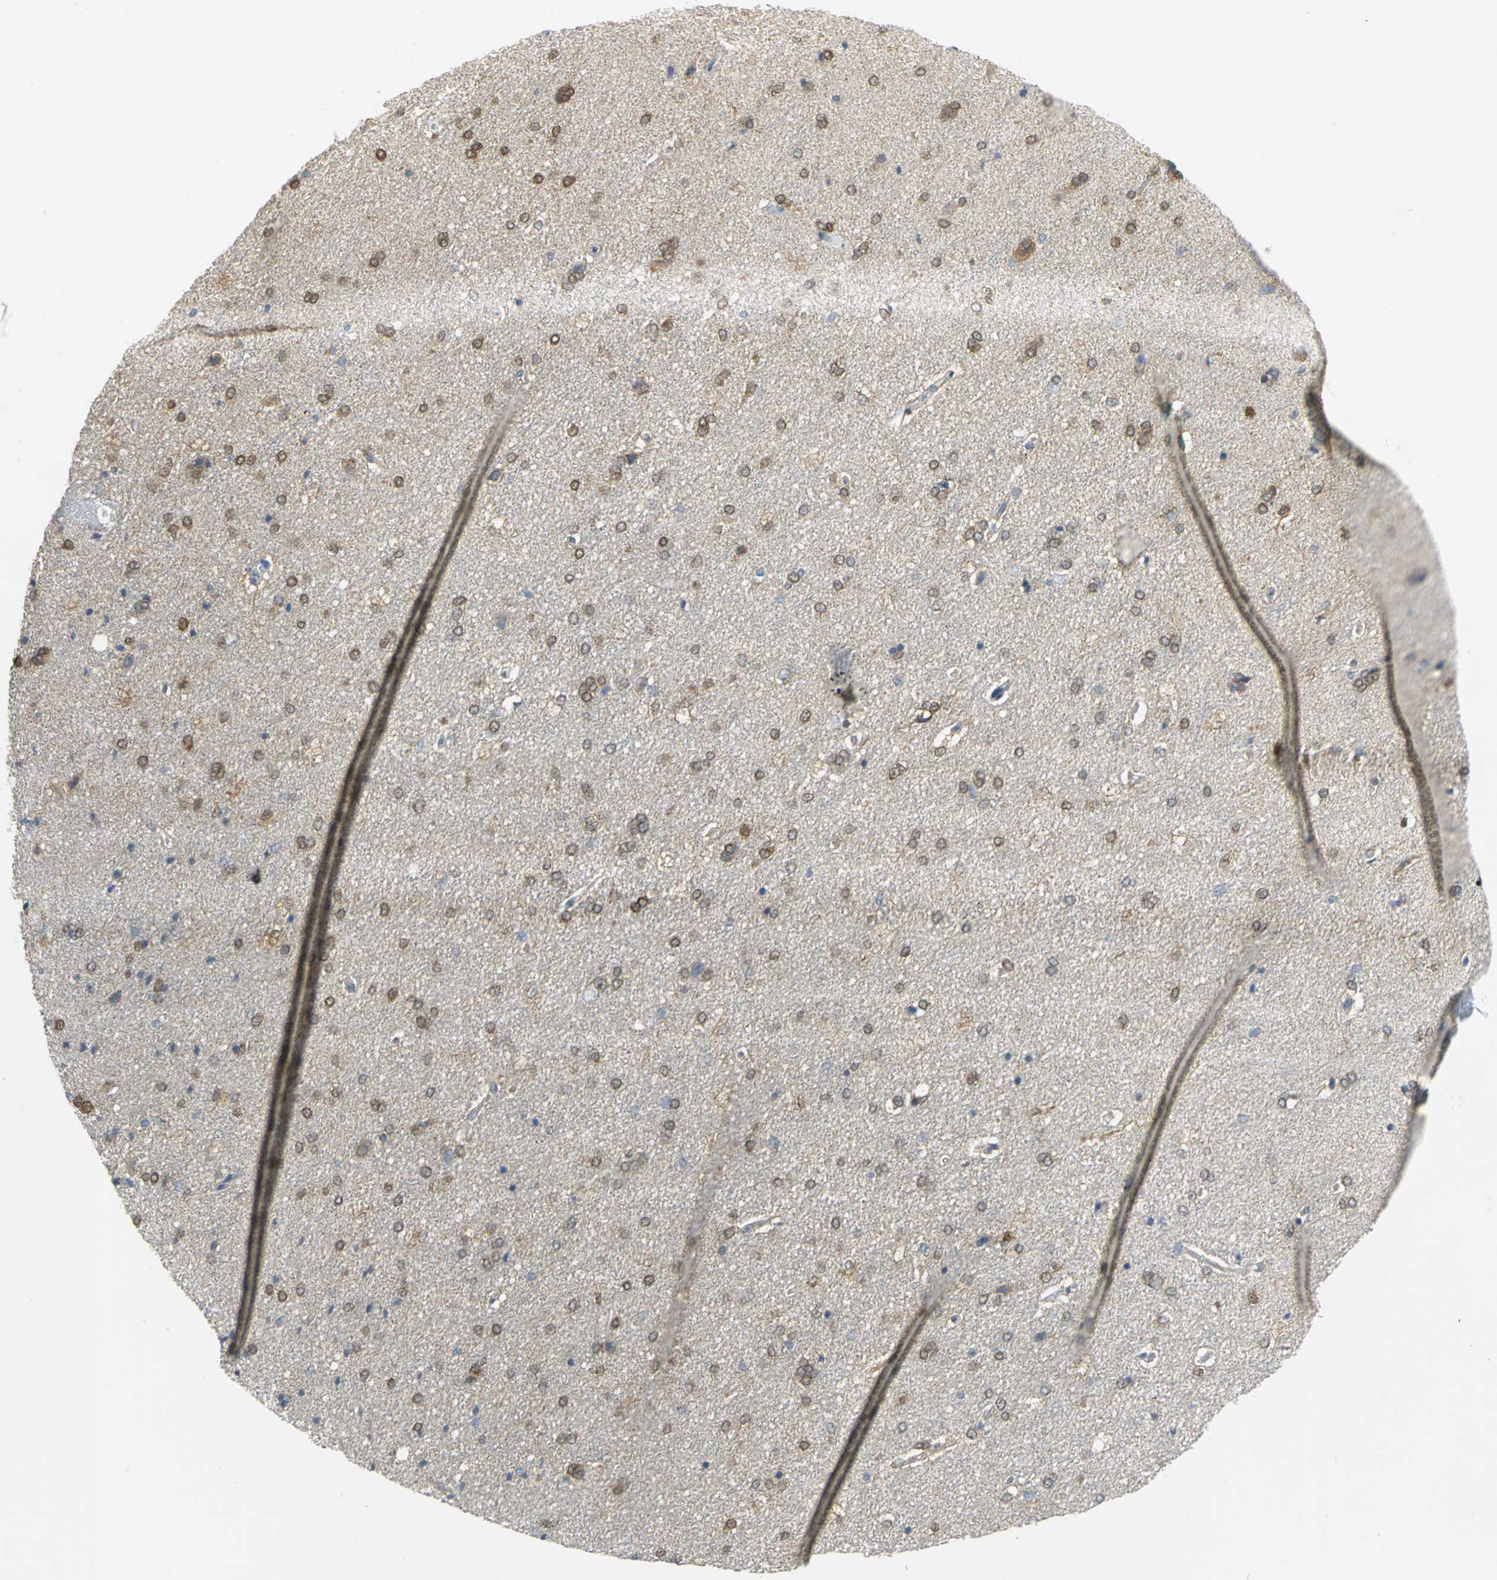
{"staining": {"intensity": "moderate", "quantity": "<25%", "location": "cytoplasmic/membranous"}, "tissue": "cerebral cortex", "cell_type": "Endothelial cells", "image_type": "normal", "snomed": [{"axis": "morphology", "description": "Normal tissue, NOS"}, {"axis": "topography", "description": "Cerebral cortex"}], "caption": "Protein expression analysis of normal human cerebral cortex reveals moderate cytoplasmic/membranous staining in about <25% of endothelial cells. Nuclei are stained in blue.", "gene": "PGM3", "patient": {"sex": "male", "age": 62}}